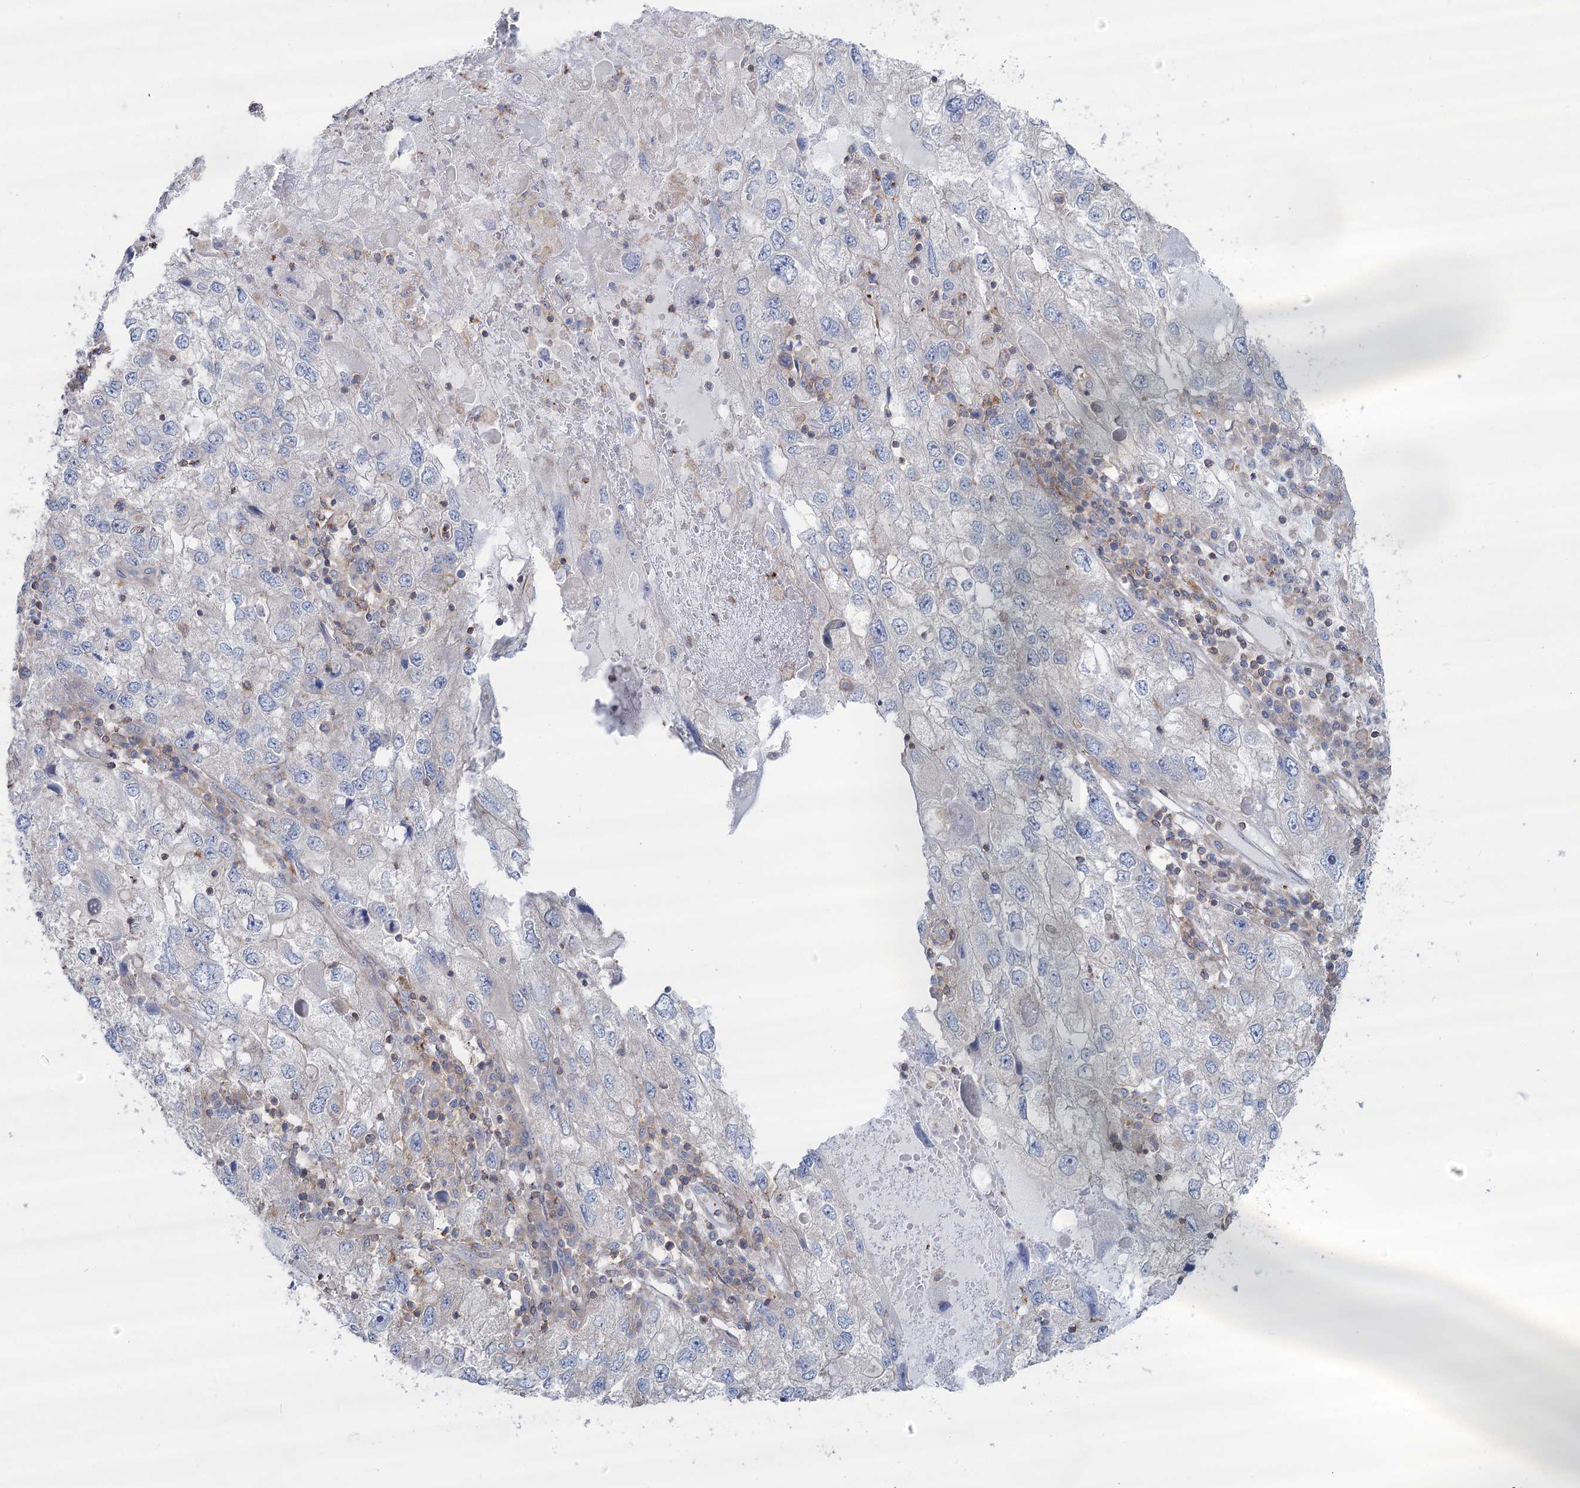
{"staining": {"intensity": "negative", "quantity": "none", "location": "none"}, "tissue": "endometrial cancer", "cell_type": "Tumor cells", "image_type": "cancer", "snomed": [{"axis": "morphology", "description": "Adenocarcinoma, NOS"}, {"axis": "topography", "description": "Endometrium"}], "caption": "Human adenocarcinoma (endometrial) stained for a protein using immunohistochemistry (IHC) reveals no staining in tumor cells.", "gene": "LARP1B", "patient": {"sex": "female", "age": 49}}